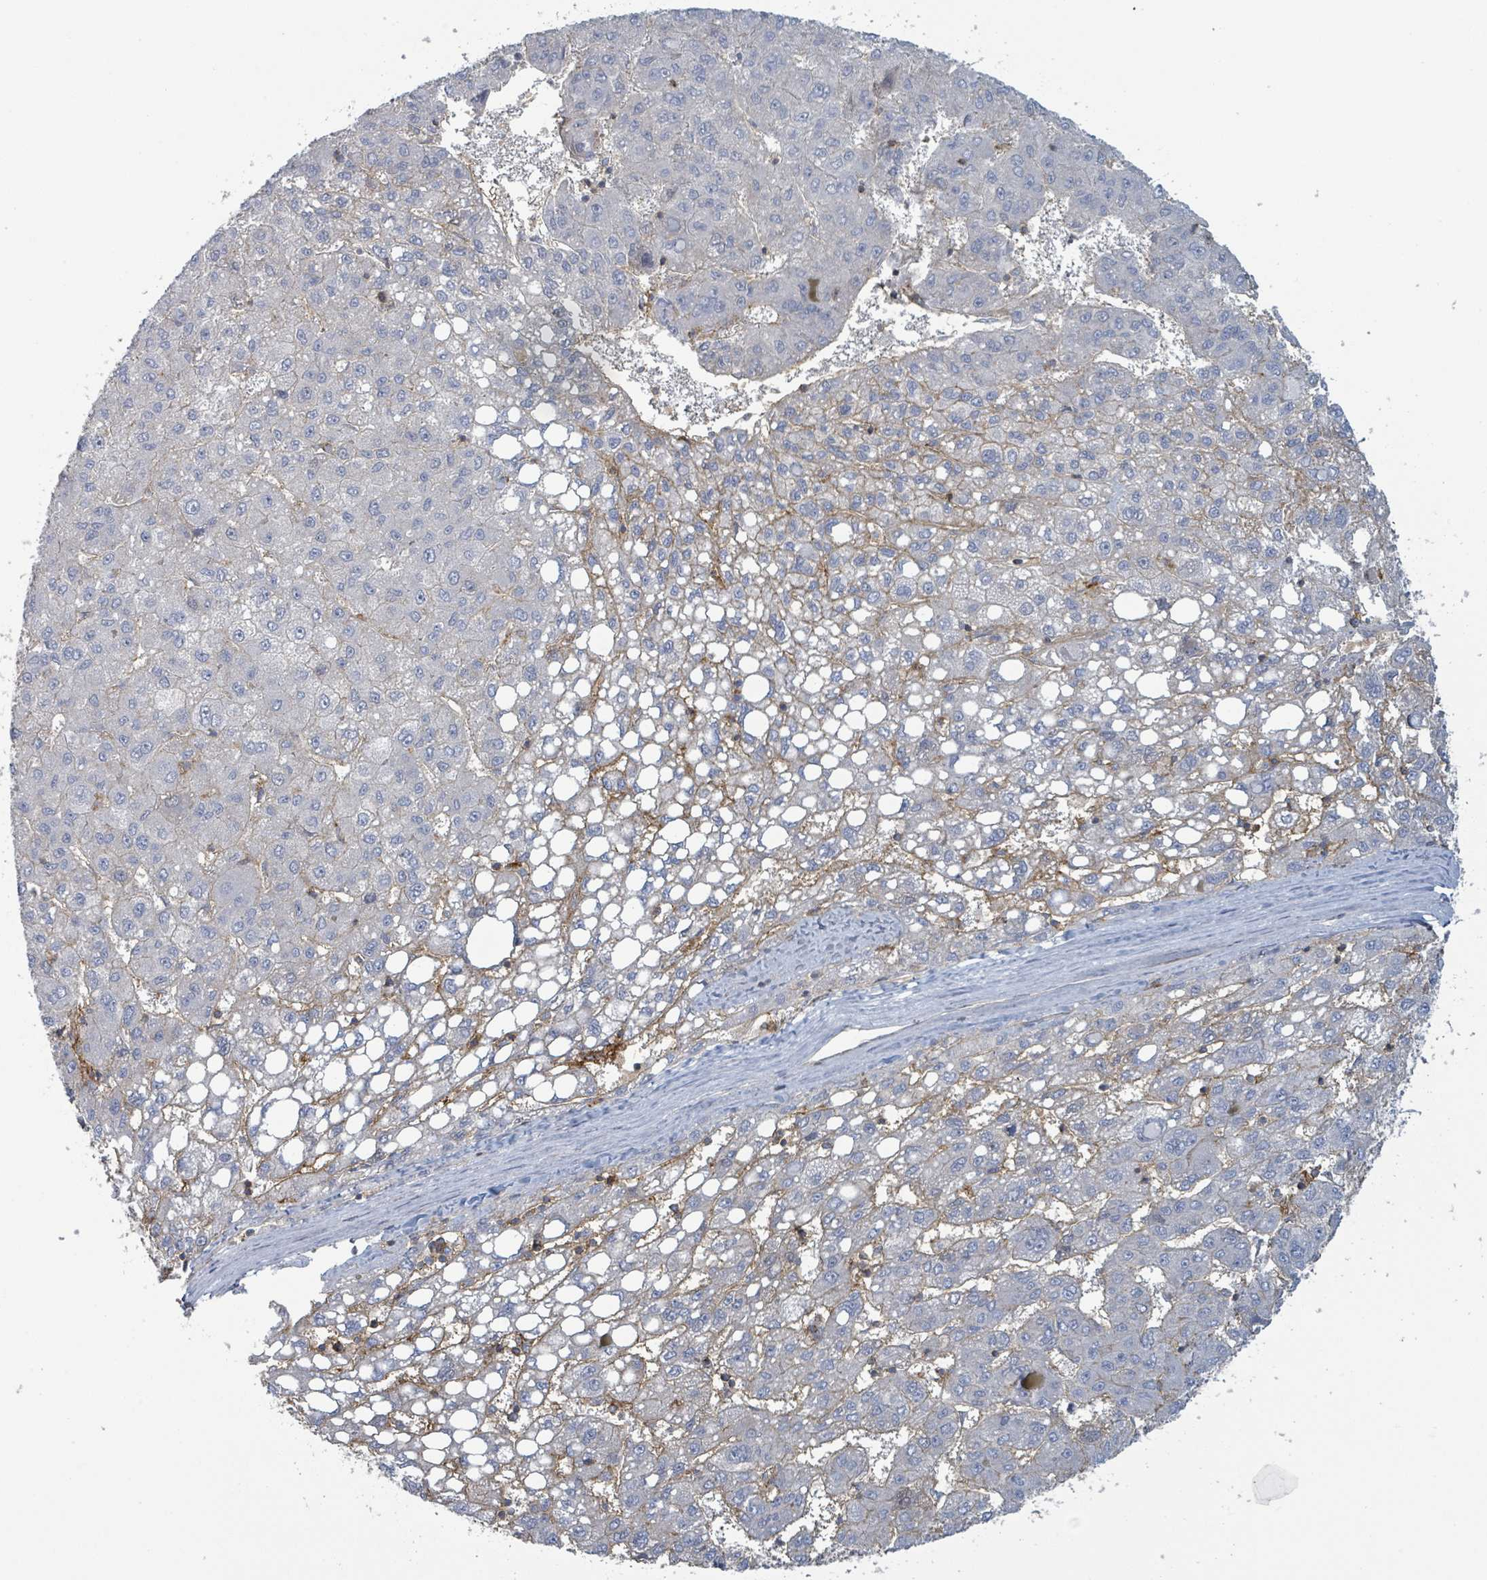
{"staining": {"intensity": "negative", "quantity": "none", "location": "none"}, "tissue": "liver cancer", "cell_type": "Tumor cells", "image_type": "cancer", "snomed": [{"axis": "morphology", "description": "Carcinoma, Hepatocellular, NOS"}, {"axis": "topography", "description": "Liver"}], "caption": "Immunohistochemical staining of human hepatocellular carcinoma (liver) reveals no significant positivity in tumor cells. (Immunohistochemistry, brightfield microscopy, high magnification).", "gene": "TNFRSF14", "patient": {"sex": "female", "age": 82}}